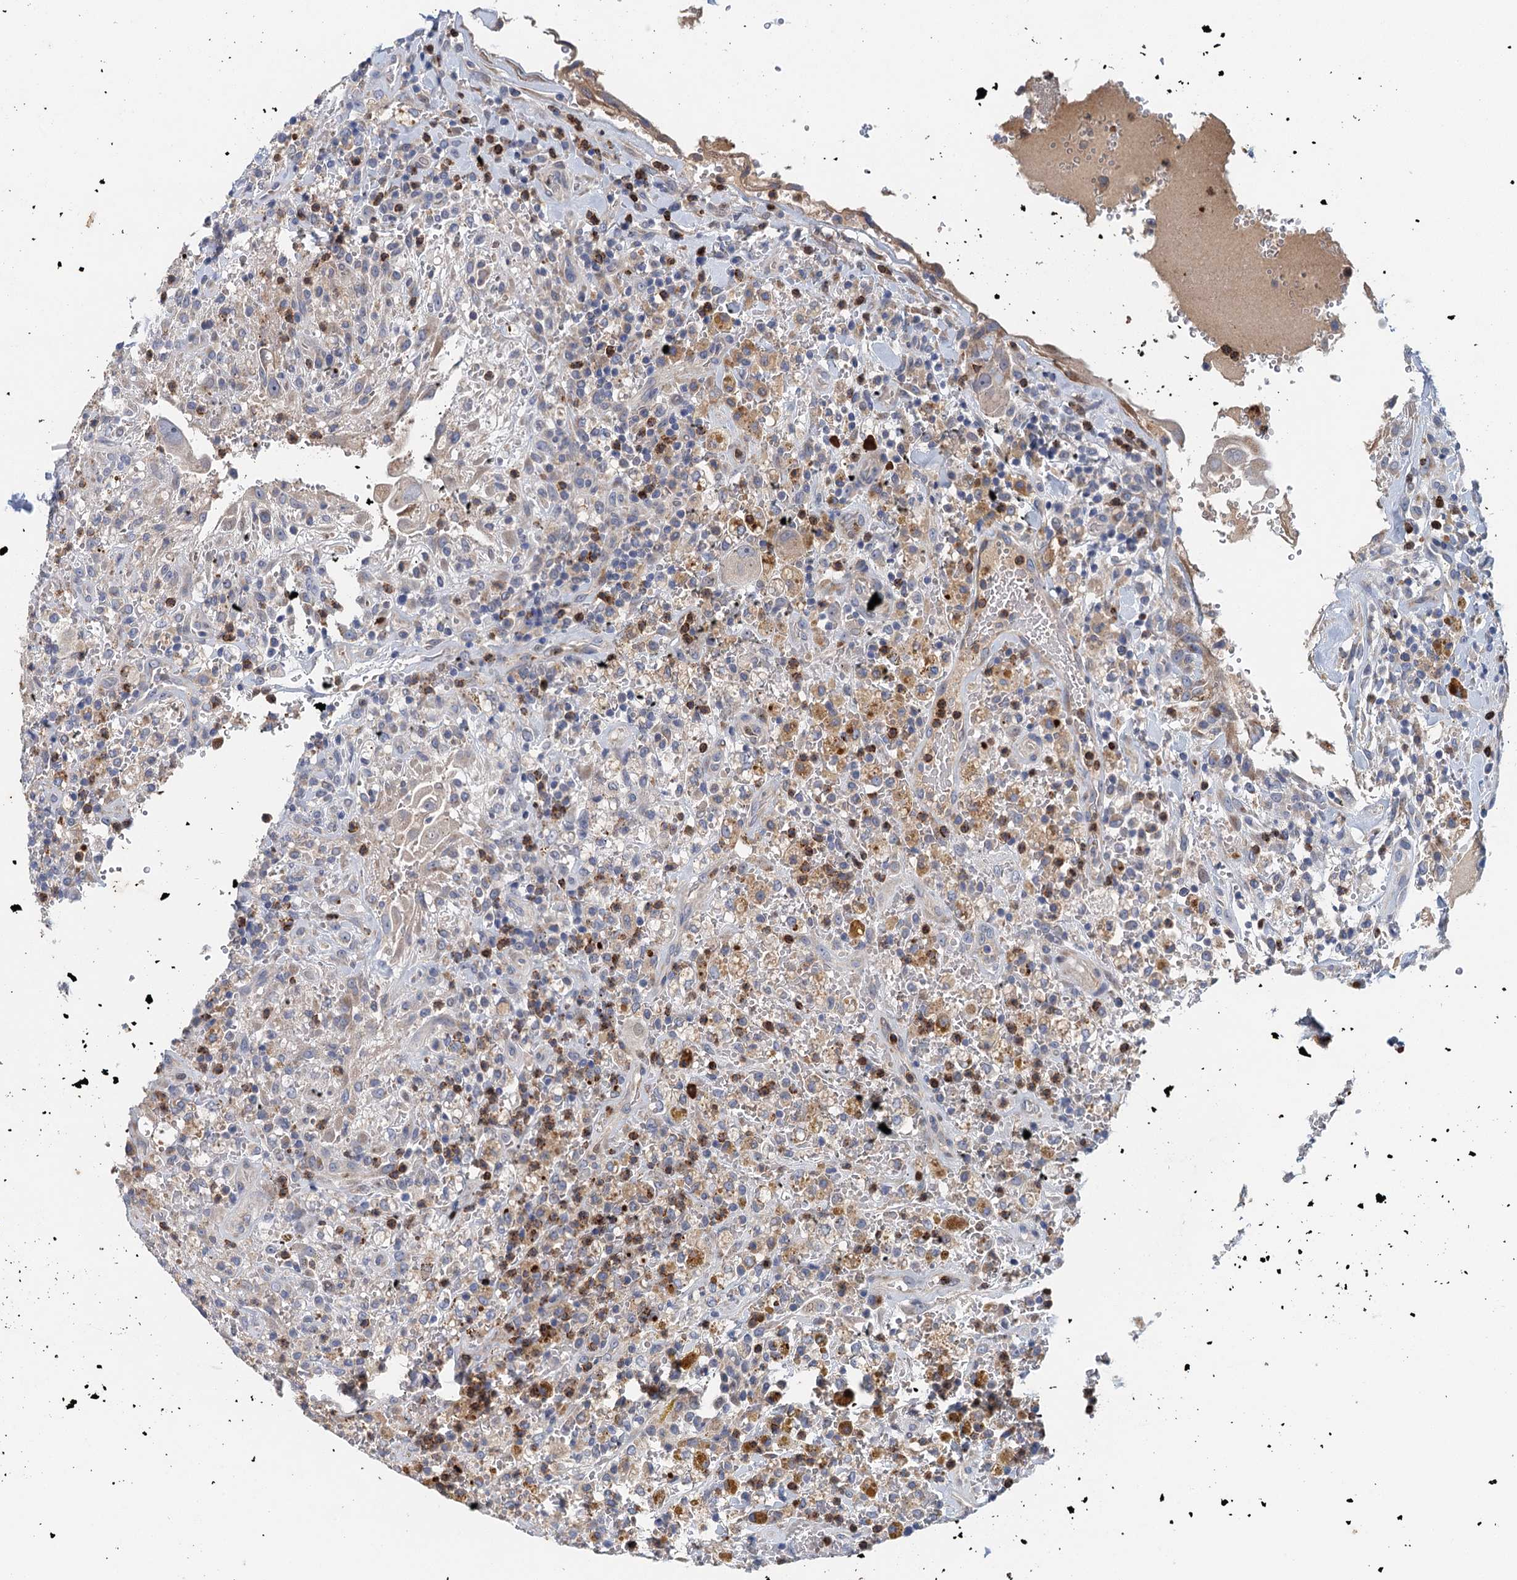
{"staining": {"intensity": "negative", "quantity": "none", "location": "none"}, "tissue": "thyroid cancer", "cell_type": "Tumor cells", "image_type": "cancer", "snomed": [{"axis": "morphology", "description": "Papillary adenocarcinoma, NOS"}, {"axis": "topography", "description": "Thyroid gland"}], "caption": "DAB immunohistochemical staining of human thyroid cancer reveals no significant positivity in tumor cells.", "gene": "TPCN1", "patient": {"sex": "male", "age": 77}}